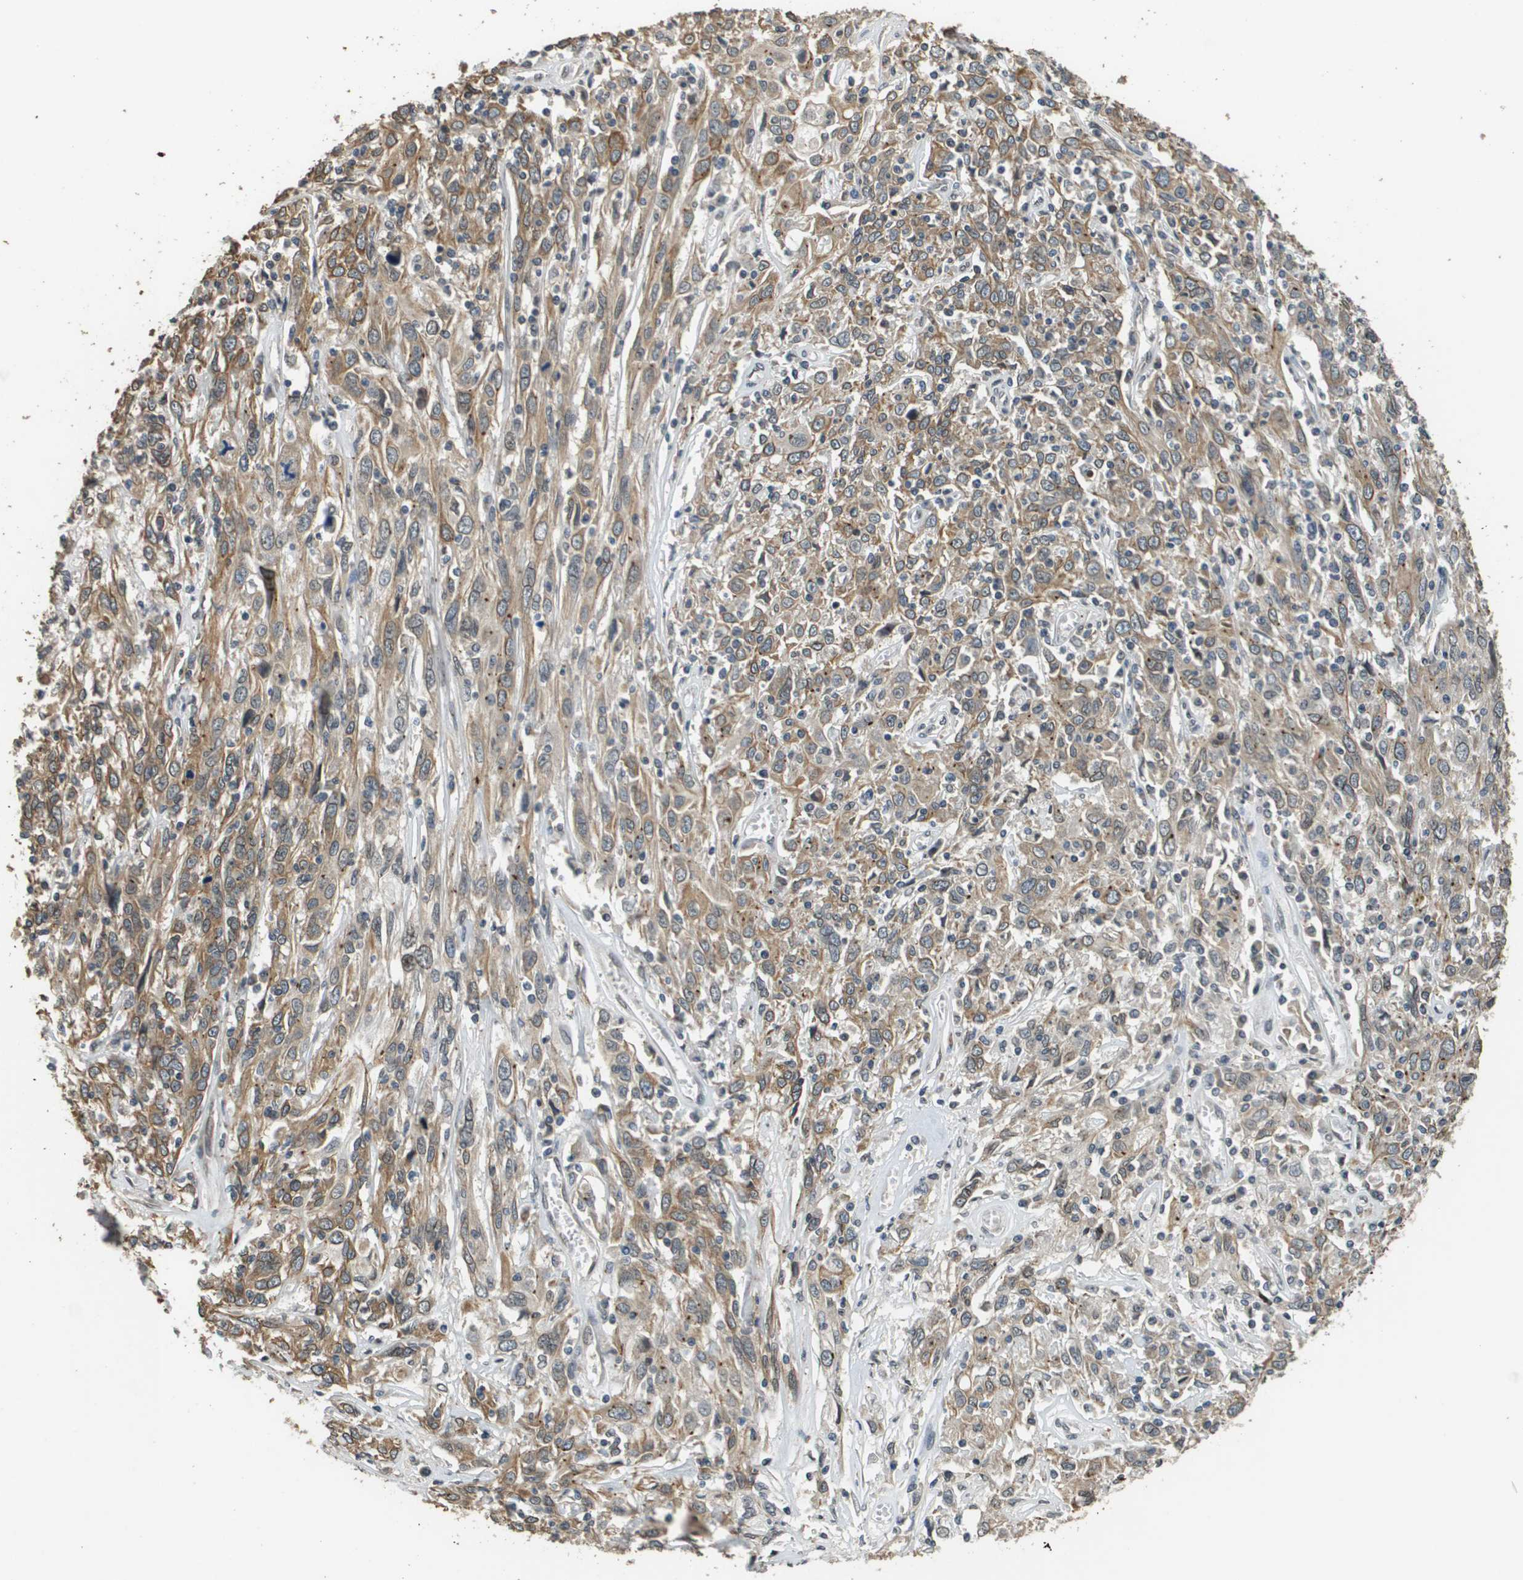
{"staining": {"intensity": "moderate", "quantity": ">75%", "location": "cytoplasmic/membranous"}, "tissue": "cervical cancer", "cell_type": "Tumor cells", "image_type": "cancer", "snomed": [{"axis": "morphology", "description": "Squamous cell carcinoma, NOS"}, {"axis": "topography", "description": "Cervix"}], "caption": "Immunohistochemical staining of human cervical squamous cell carcinoma shows medium levels of moderate cytoplasmic/membranous protein positivity in about >75% of tumor cells.", "gene": "FANCC", "patient": {"sex": "female", "age": 46}}